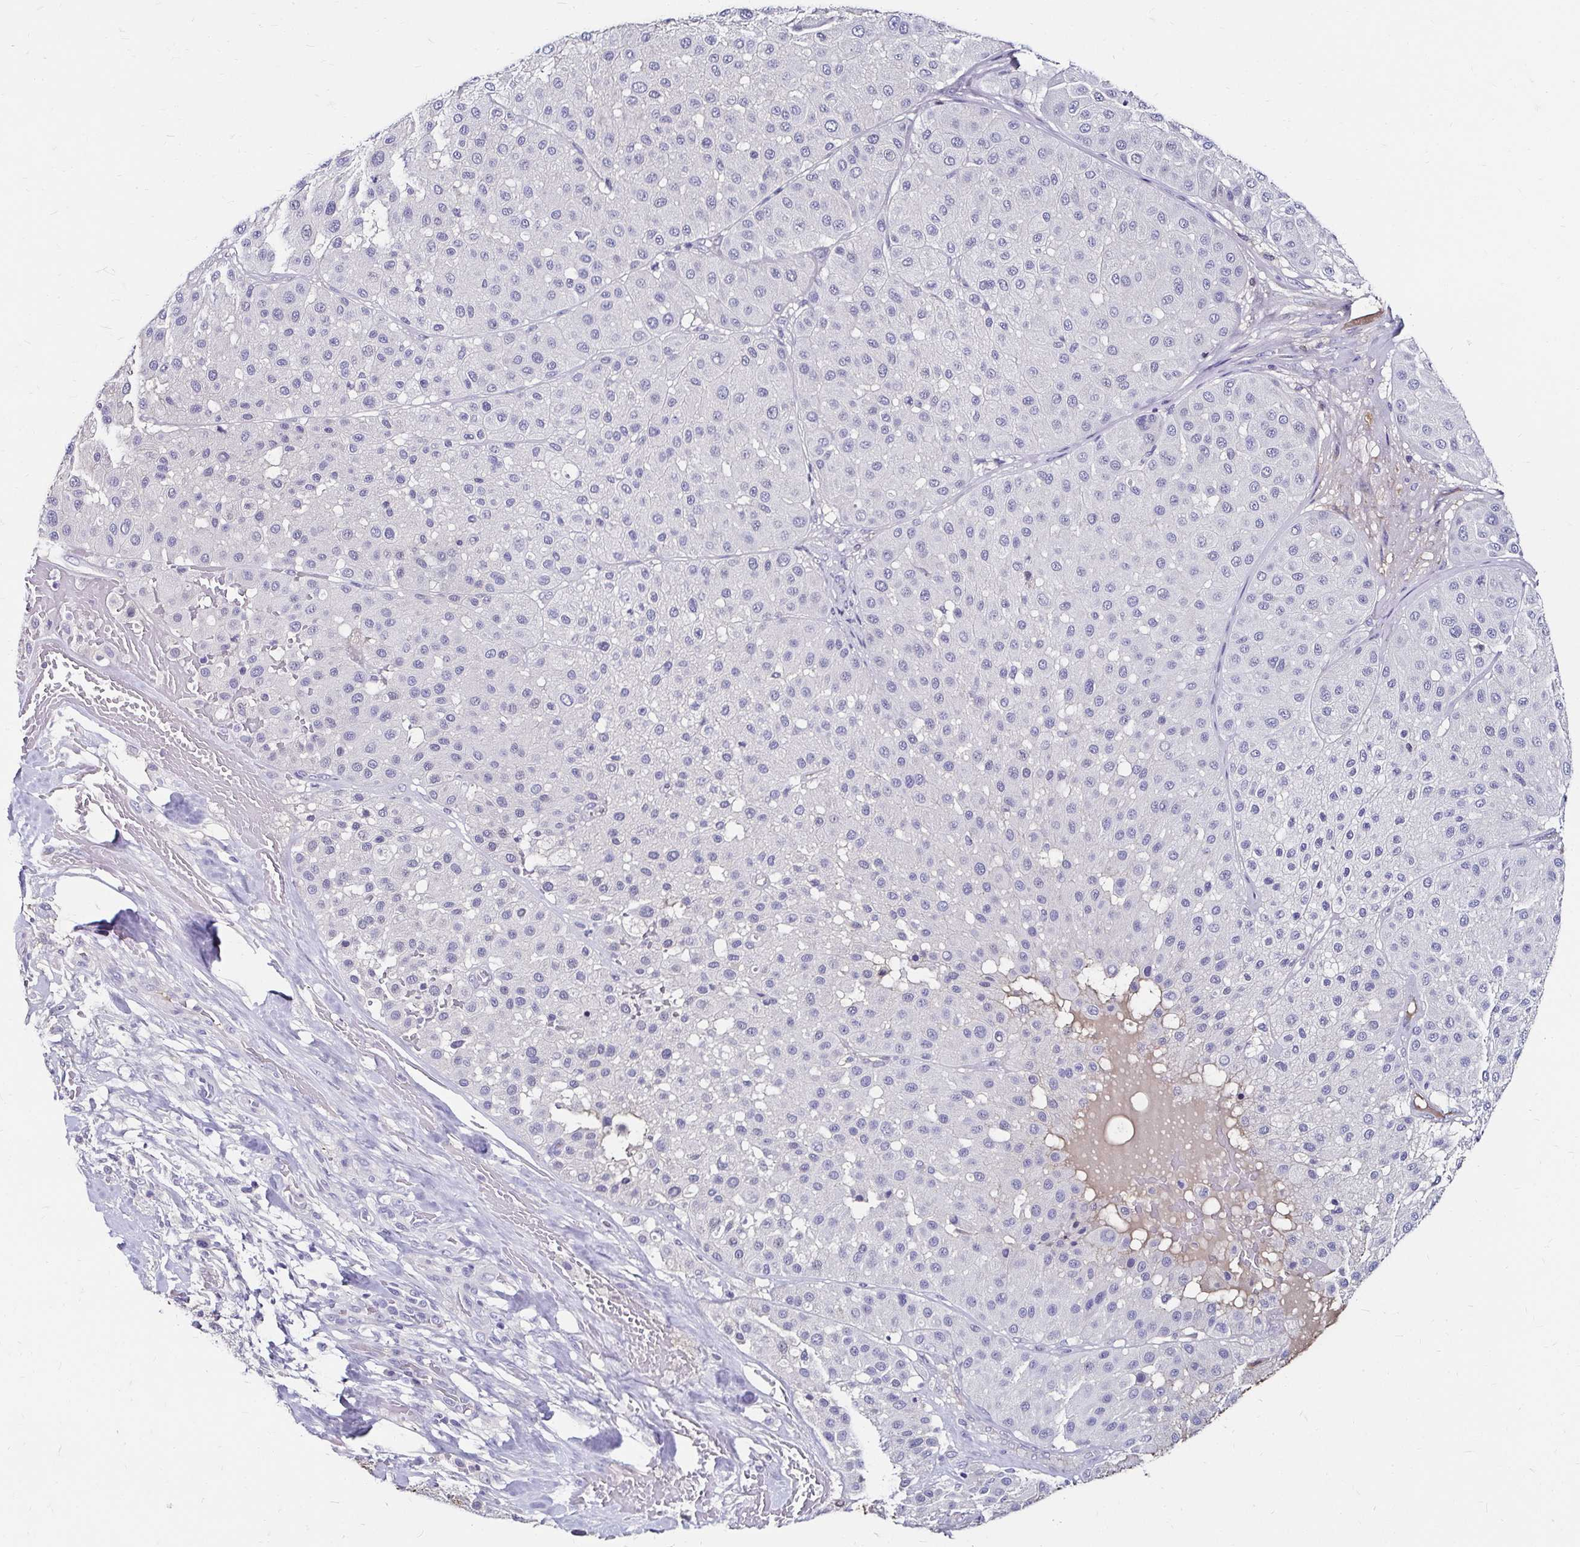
{"staining": {"intensity": "negative", "quantity": "none", "location": "none"}, "tissue": "melanoma", "cell_type": "Tumor cells", "image_type": "cancer", "snomed": [{"axis": "morphology", "description": "Malignant melanoma, Metastatic site"}, {"axis": "topography", "description": "Smooth muscle"}], "caption": "The photomicrograph shows no staining of tumor cells in malignant melanoma (metastatic site).", "gene": "SCG3", "patient": {"sex": "male", "age": 41}}